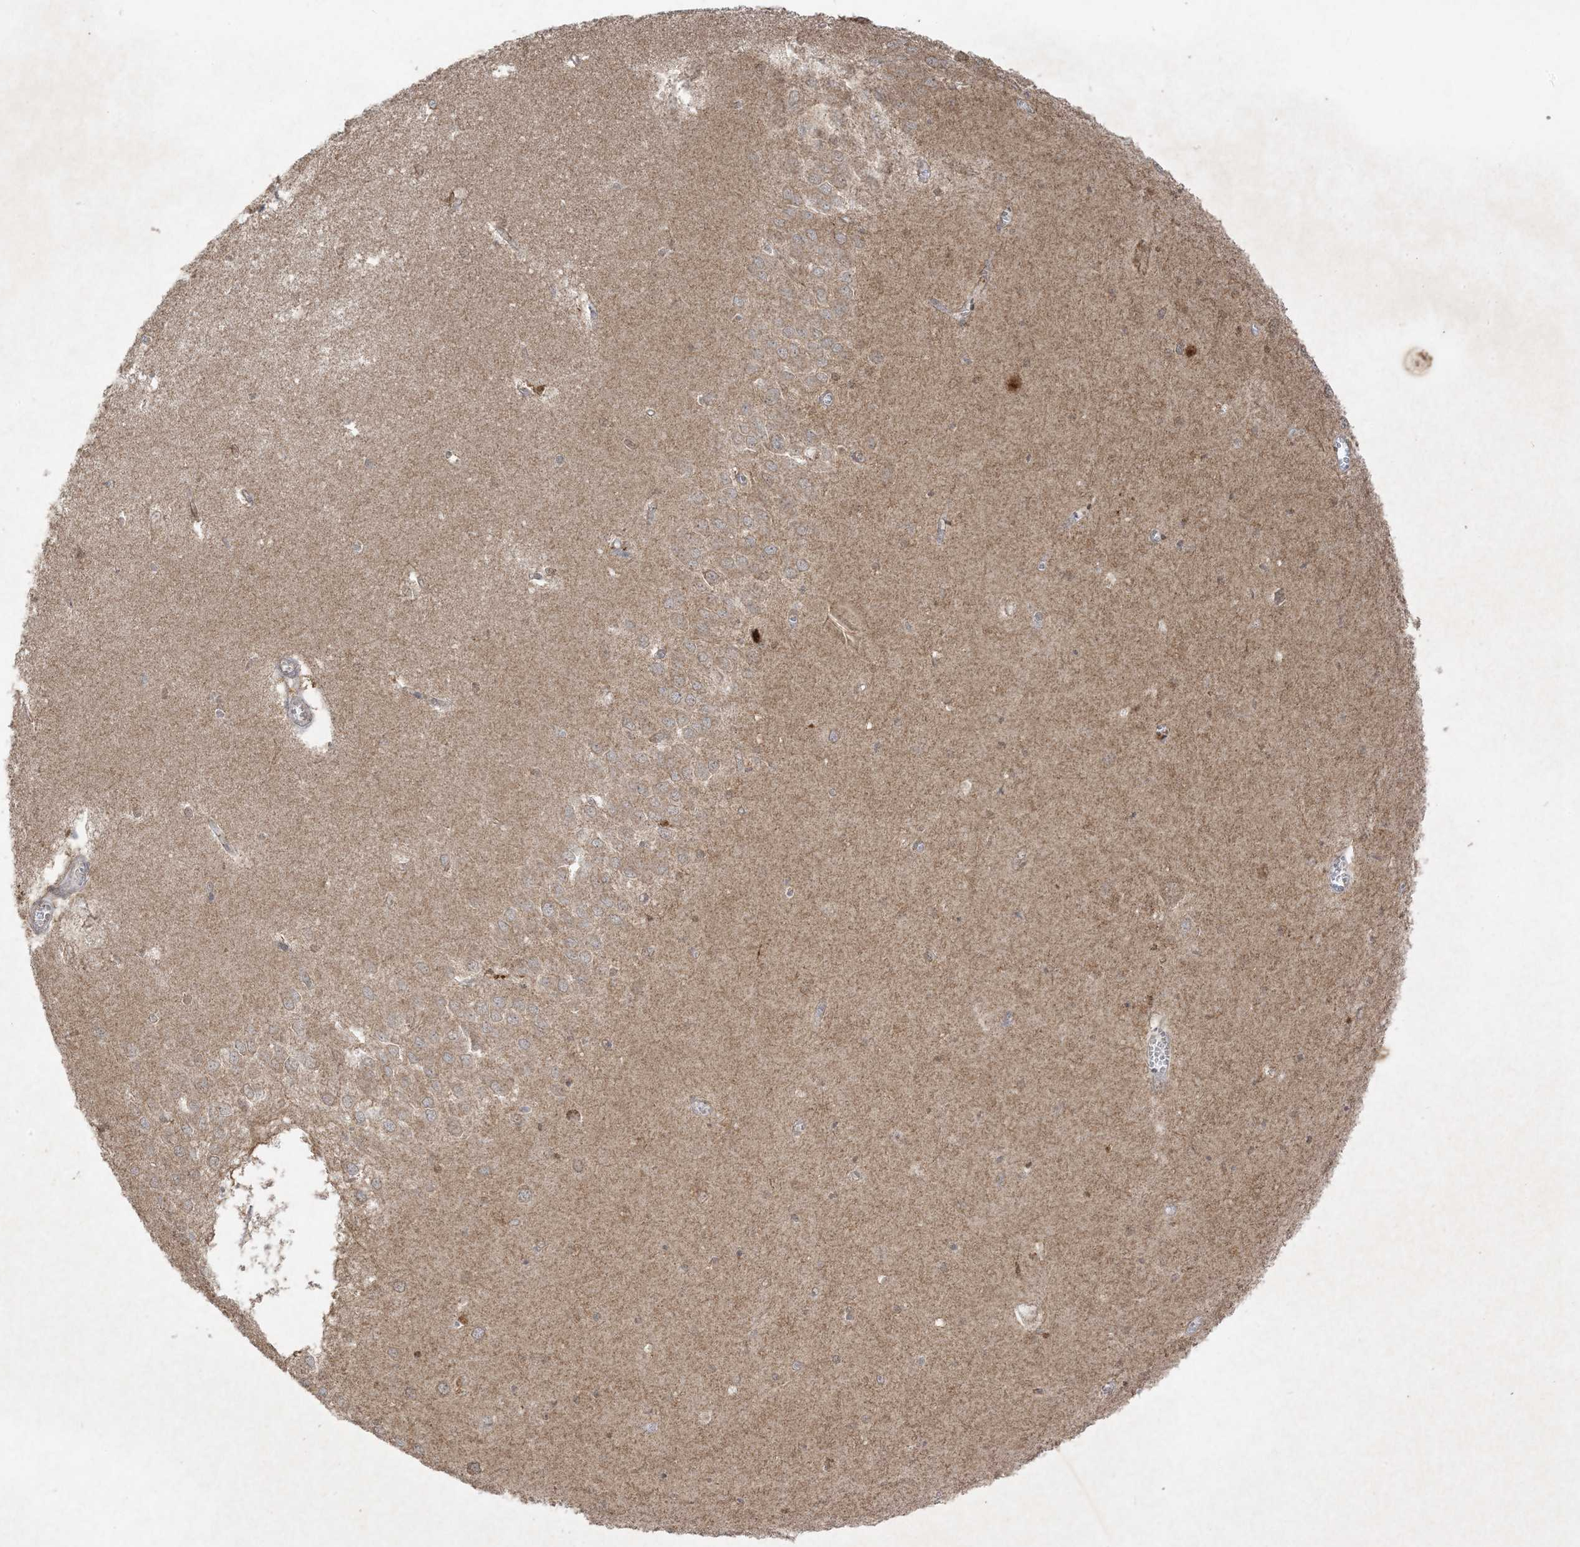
{"staining": {"intensity": "moderate", "quantity": "<25%", "location": "cytoplasmic/membranous"}, "tissue": "hippocampus", "cell_type": "Glial cells", "image_type": "normal", "snomed": [{"axis": "morphology", "description": "Normal tissue, NOS"}, {"axis": "topography", "description": "Hippocampus"}], "caption": "A high-resolution histopathology image shows immunohistochemistry (IHC) staining of normal hippocampus, which shows moderate cytoplasmic/membranous positivity in approximately <25% of glial cells.", "gene": "UBE2C", "patient": {"sex": "male", "age": 70}}